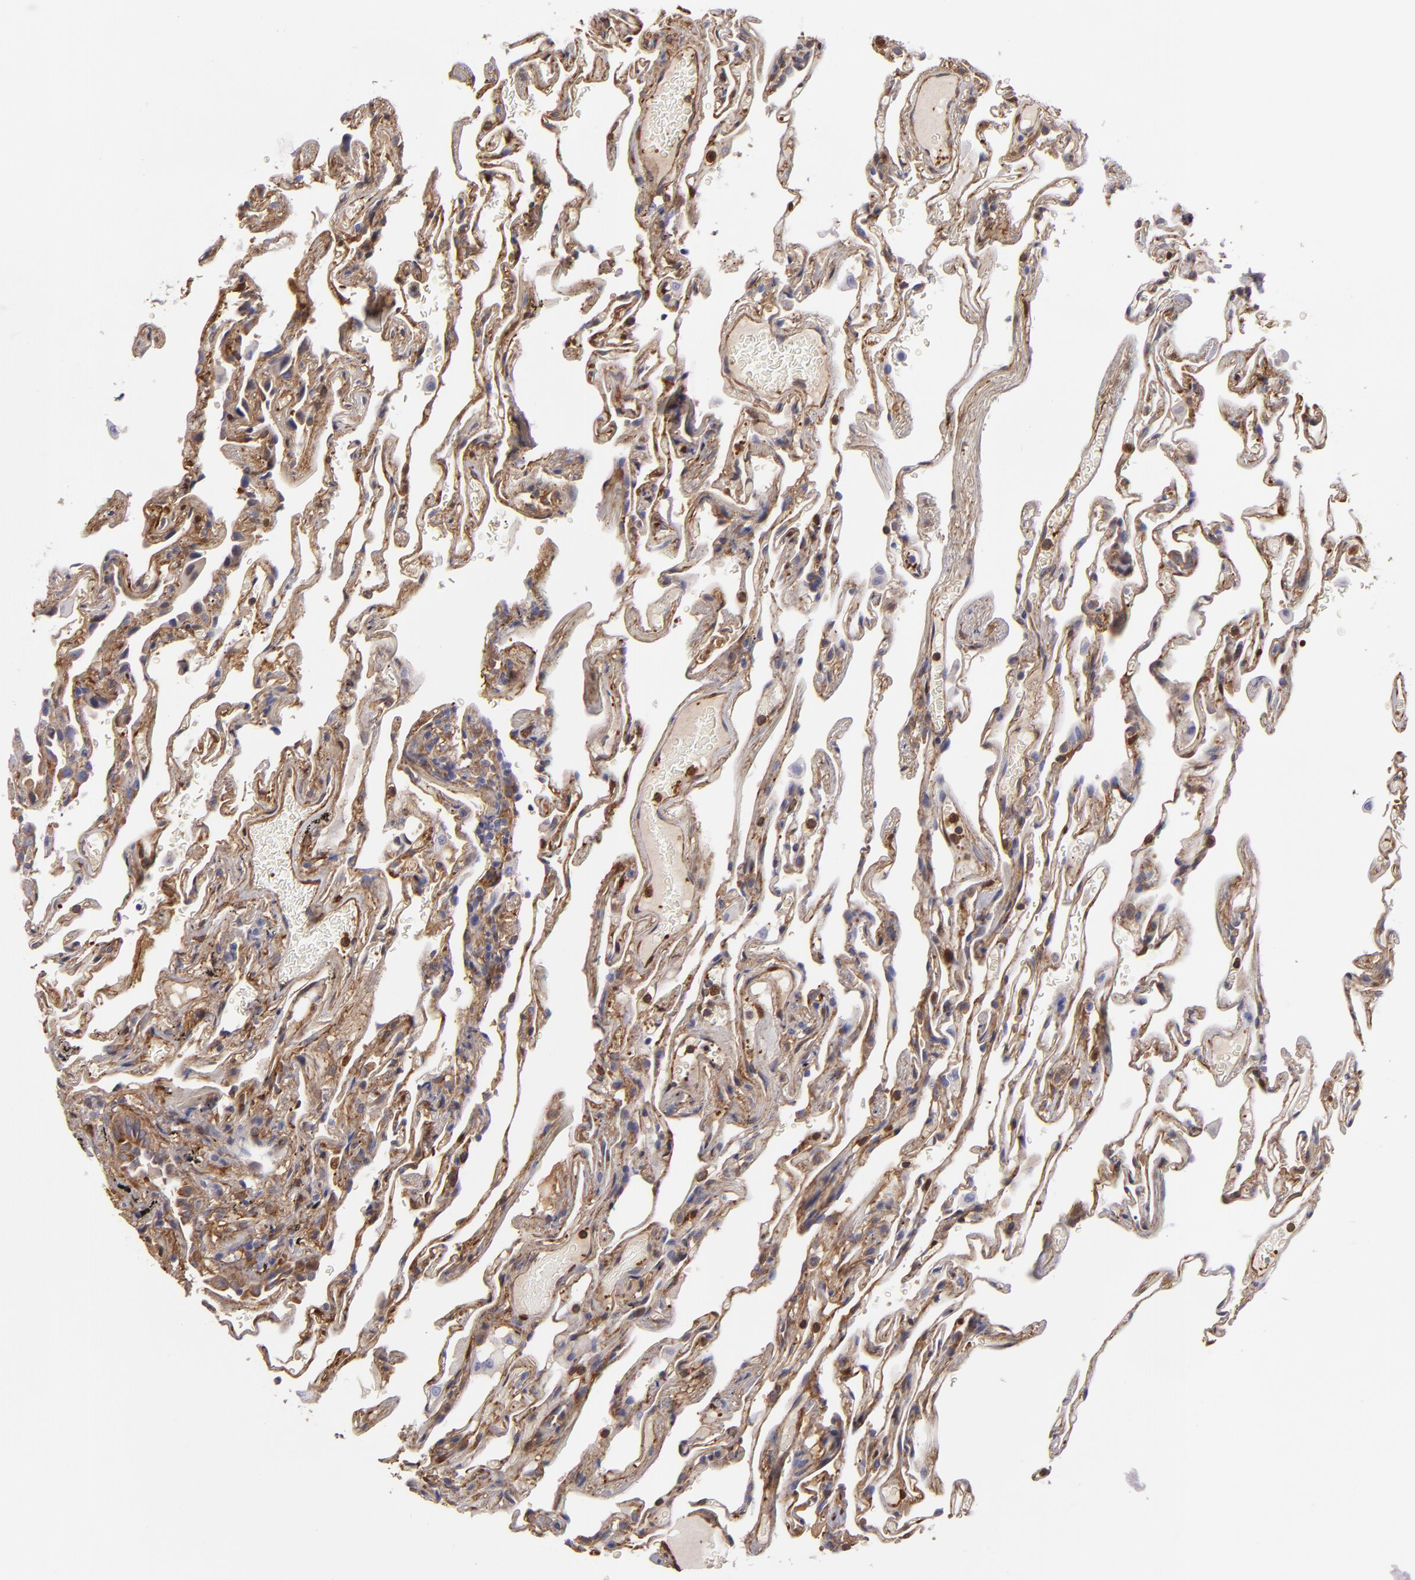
{"staining": {"intensity": "negative", "quantity": "none", "location": "none"}, "tissue": "lung", "cell_type": "Alveolar cells", "image_type": "normal", "snomed": [{"axis": "morphology", "description": "Normal tissue, NOS"}, {"axis": "morphology", "description": "Inflammation, NOS"}, {"axis": "topography", "description": "Lung"}], "caption": "The micrograph displays no significant expression in alveolar cells of lung. The staining is performed using DAB (3,3'-diaminobenzidine) brown chromogen with nuclei counter-stained in using hematoxylin.", "gene": "VCL", "patient": {"sex": "male", "age": 69}}